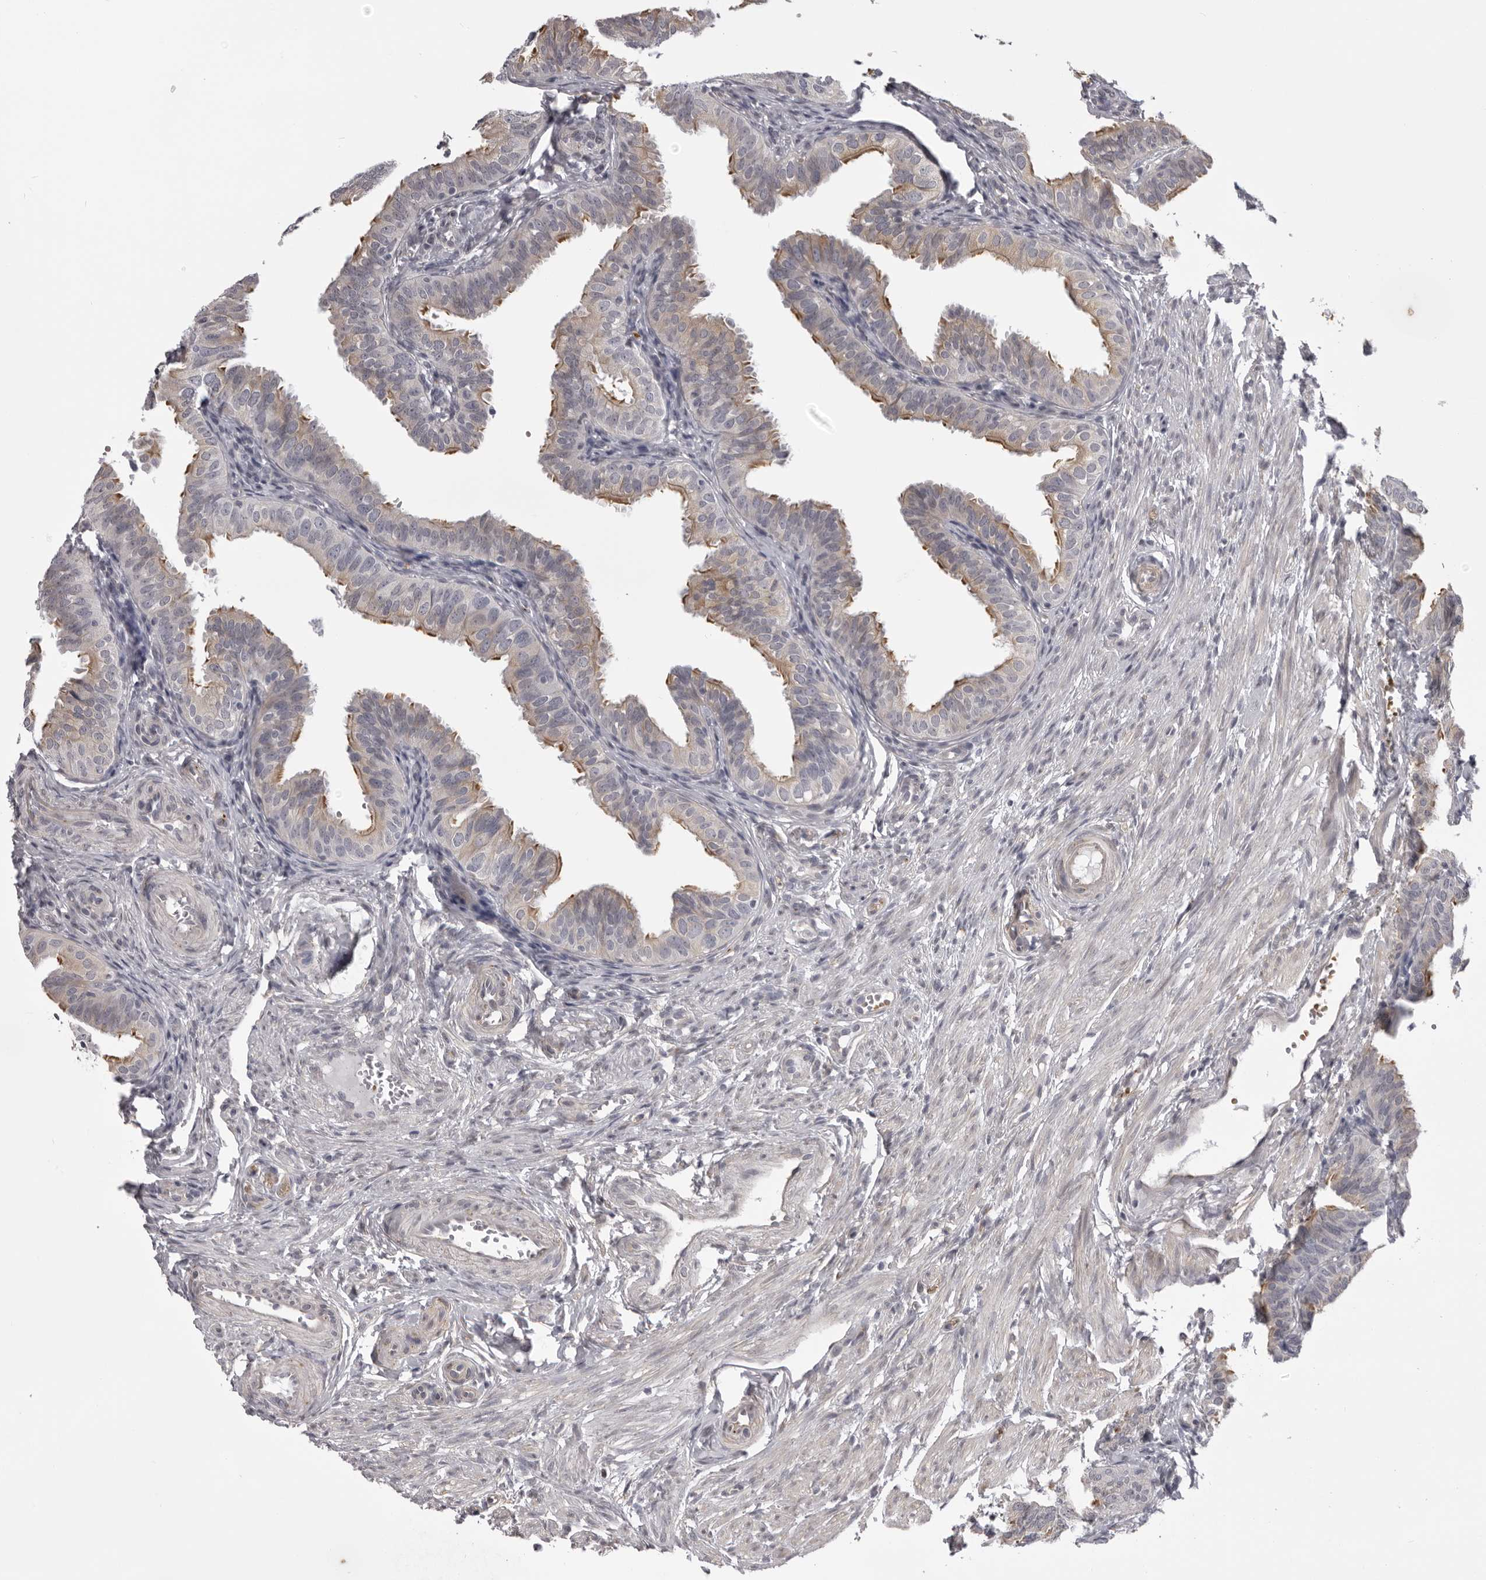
{"staining": {"intensity": "moderate", "quantity": "25%-75%", "location": "cytoplasmic/membranous"}, "tissue": "fallopian tube", "cell_type": "Glandular cells", "image_type": "normal", "snomed": [{"axis": "morphology", "description": "Normal tissue, NOS"}, {"axis": "topography", "description": "Fallopian tube"}], "caption": "This is a photomicrograph of immunohistochemistry (IHC) staining of benign fallopian tube, which shows moderate staining in the cytoplasmic/membranous of glandular cells.", "gene": "EPHA10", "patient": {"sex": "female", "age": 35}}